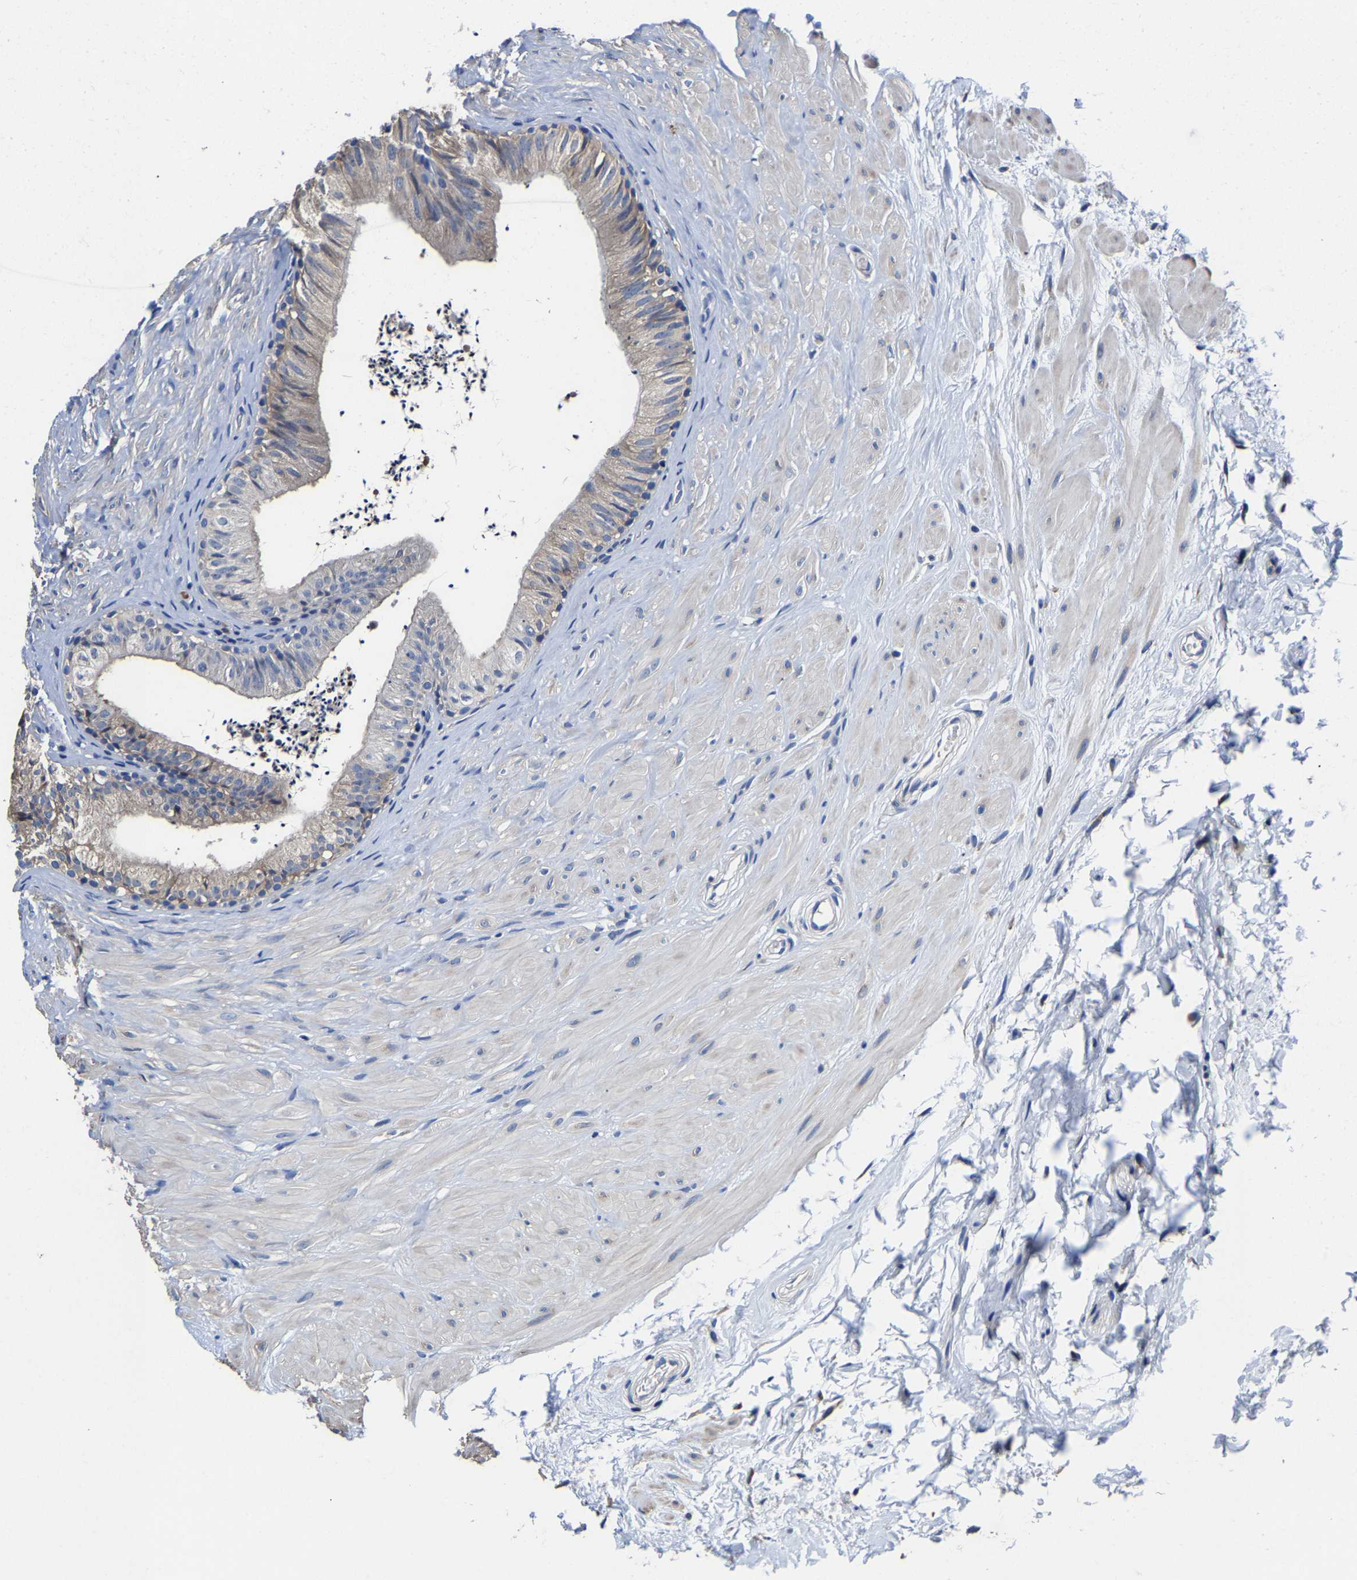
{"staining": {"intensity": "weak", "quantity": "25%-75%", "location": "cytoplasmic/membranous"}, "tissue": "epididymis", "cell_type": "Glandular cells", "image_type": "normal", "snomed": [{"axis": "morphology", "description": "Normal tissue, NOS"}, {"axis": "topography", "description": "Epididymis"}], "caption": "Immunohistochemical staining of unremarkable epididymis demonstrates weak cytoplasmic/membranous protein positivity in approximately 25%-75% of glandular cells. Nuclei are stained in blue.", "gene": "SRPK2", "patient": {"sex": "male", "age": 56}}